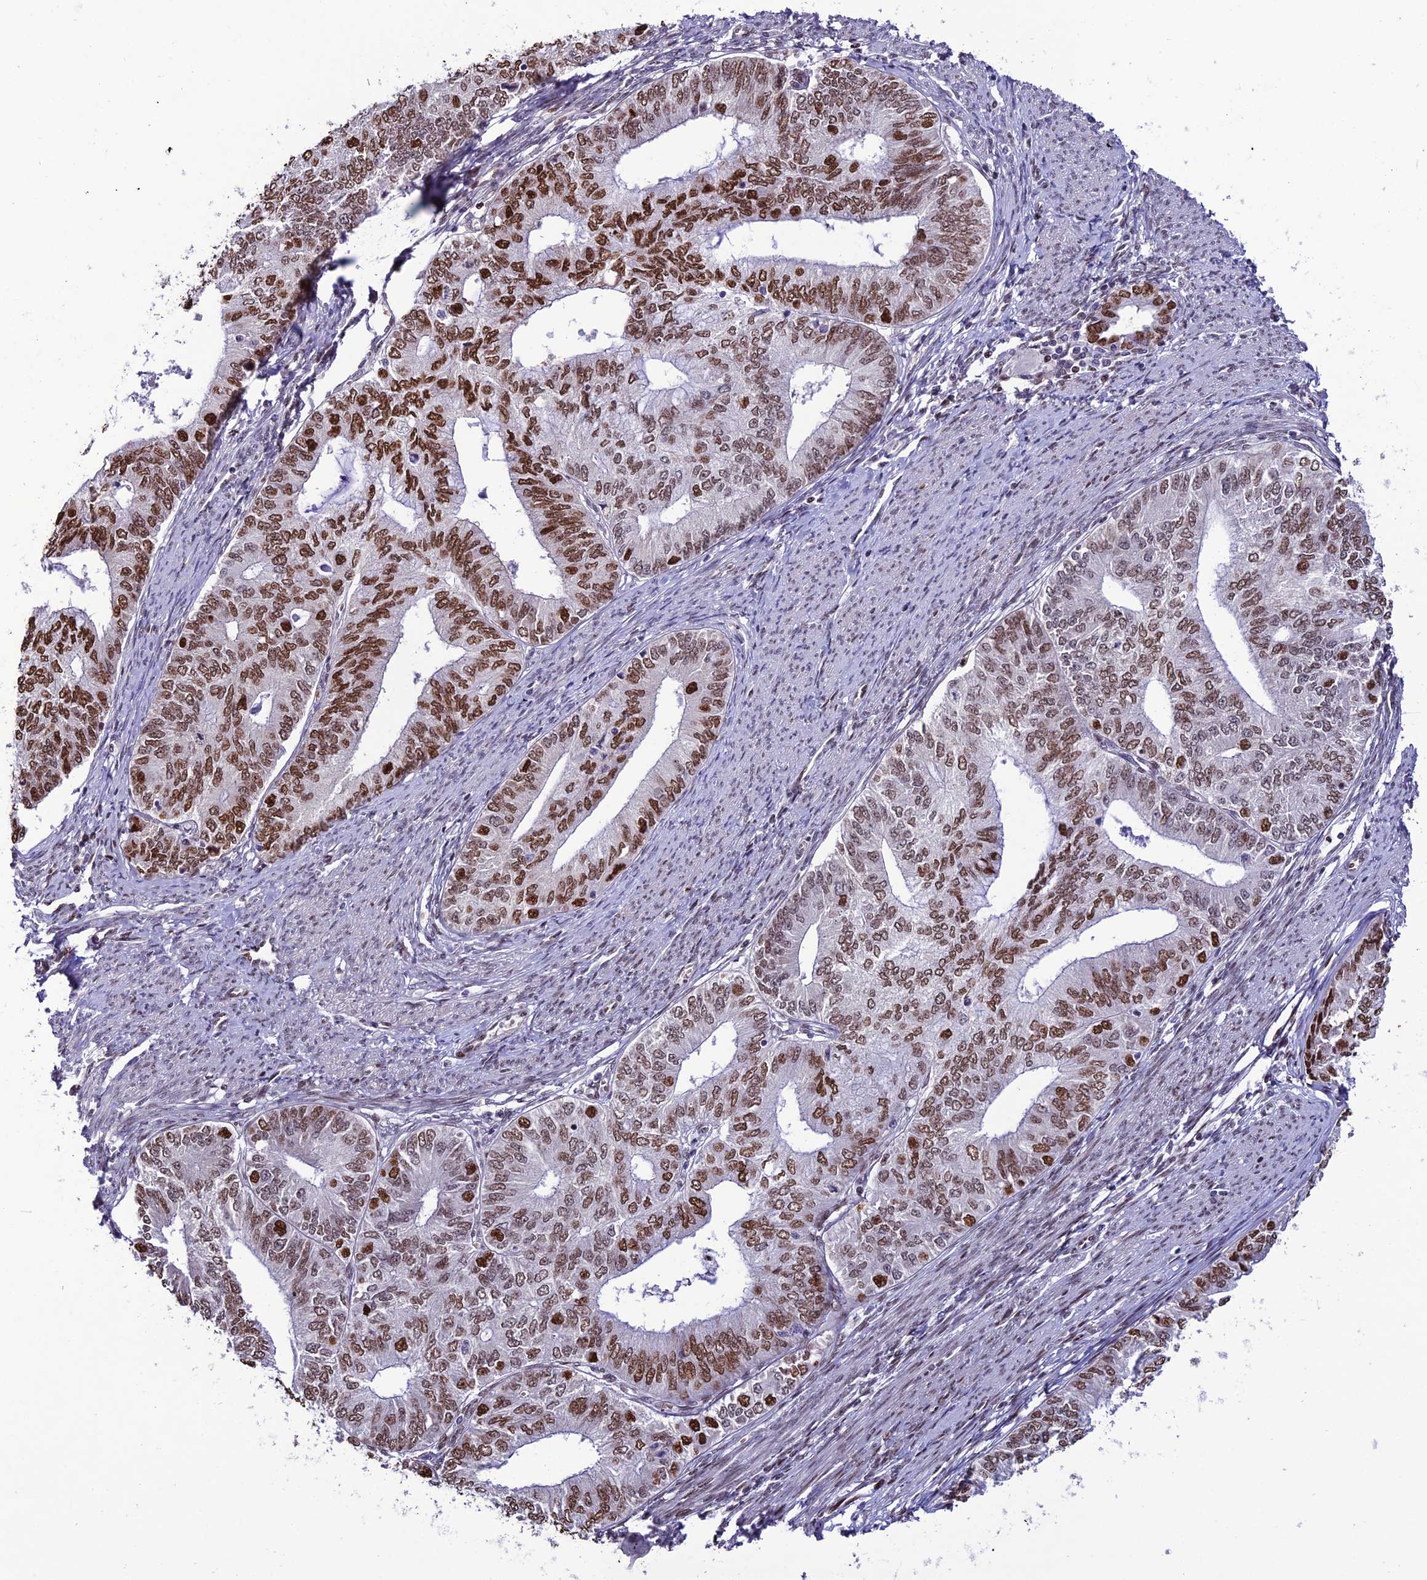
{"staining": {"intensity": "strong", "quantity": ">75%", "location": "nuclear"}, "tissue": "endometrial cancer", "cell_type": "Tumor cells", "image_type": "cancer", "snomed": [{"axis": "morphology", "description": "Adenocarcinoma, NOS"}, {"axis": "topography", "description": "Endometrium"}], "caption": "Strong nuclear expression is seen in about >75% of tumor cells in adenocarcinoma (endometrial). The staining was performed using DAB (3,3'-diaminobenzidine), with brown indicating positive protein expression. Nuclei are stained blue with hematoxylin.", "gene": "ZNF707", "patient": {"sex": "female", "age": 68}}